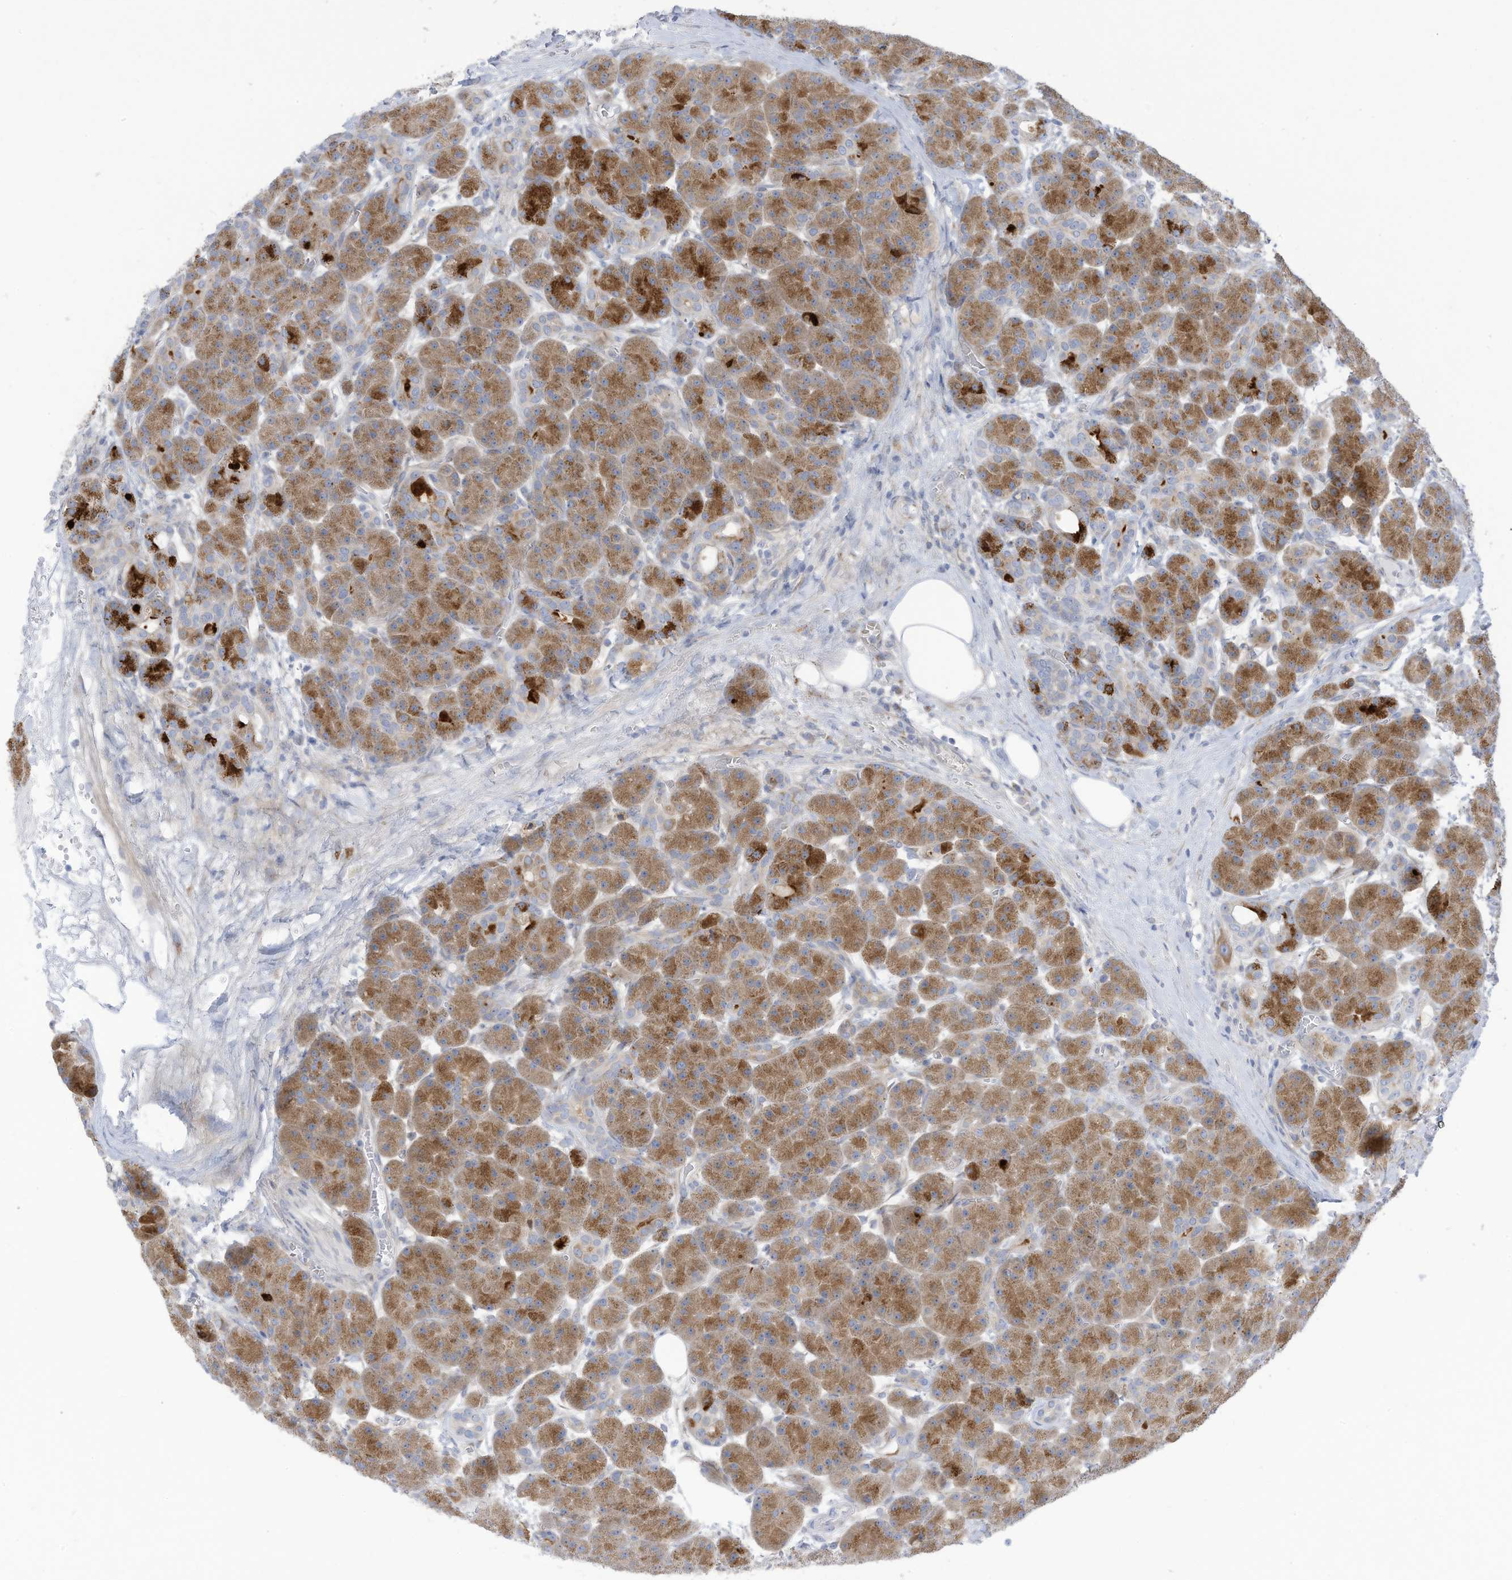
{"staining": {"intensity": "moderate", "quantity": ">75%", "location": "cytoplasmic/membranous"}, "tissue": "pancreas", "cell_type": "Exocrine glandular cells", "image_type": "normal", "snomed": [{"axis": "morphology", "description": "Normal tissue, NOS"}, {"axis": "topography", "description": "Pancreas"}], "caption": "This photomicrograph exhibits immunohistochemistry (IHC) staining of benign pancreas, with medium moderate cytoplasmic/membranous expression in about >75% of exocrine glandular cells.", "gene": "TRMT2B", "patient": {"sex": "male", "age": 63}}